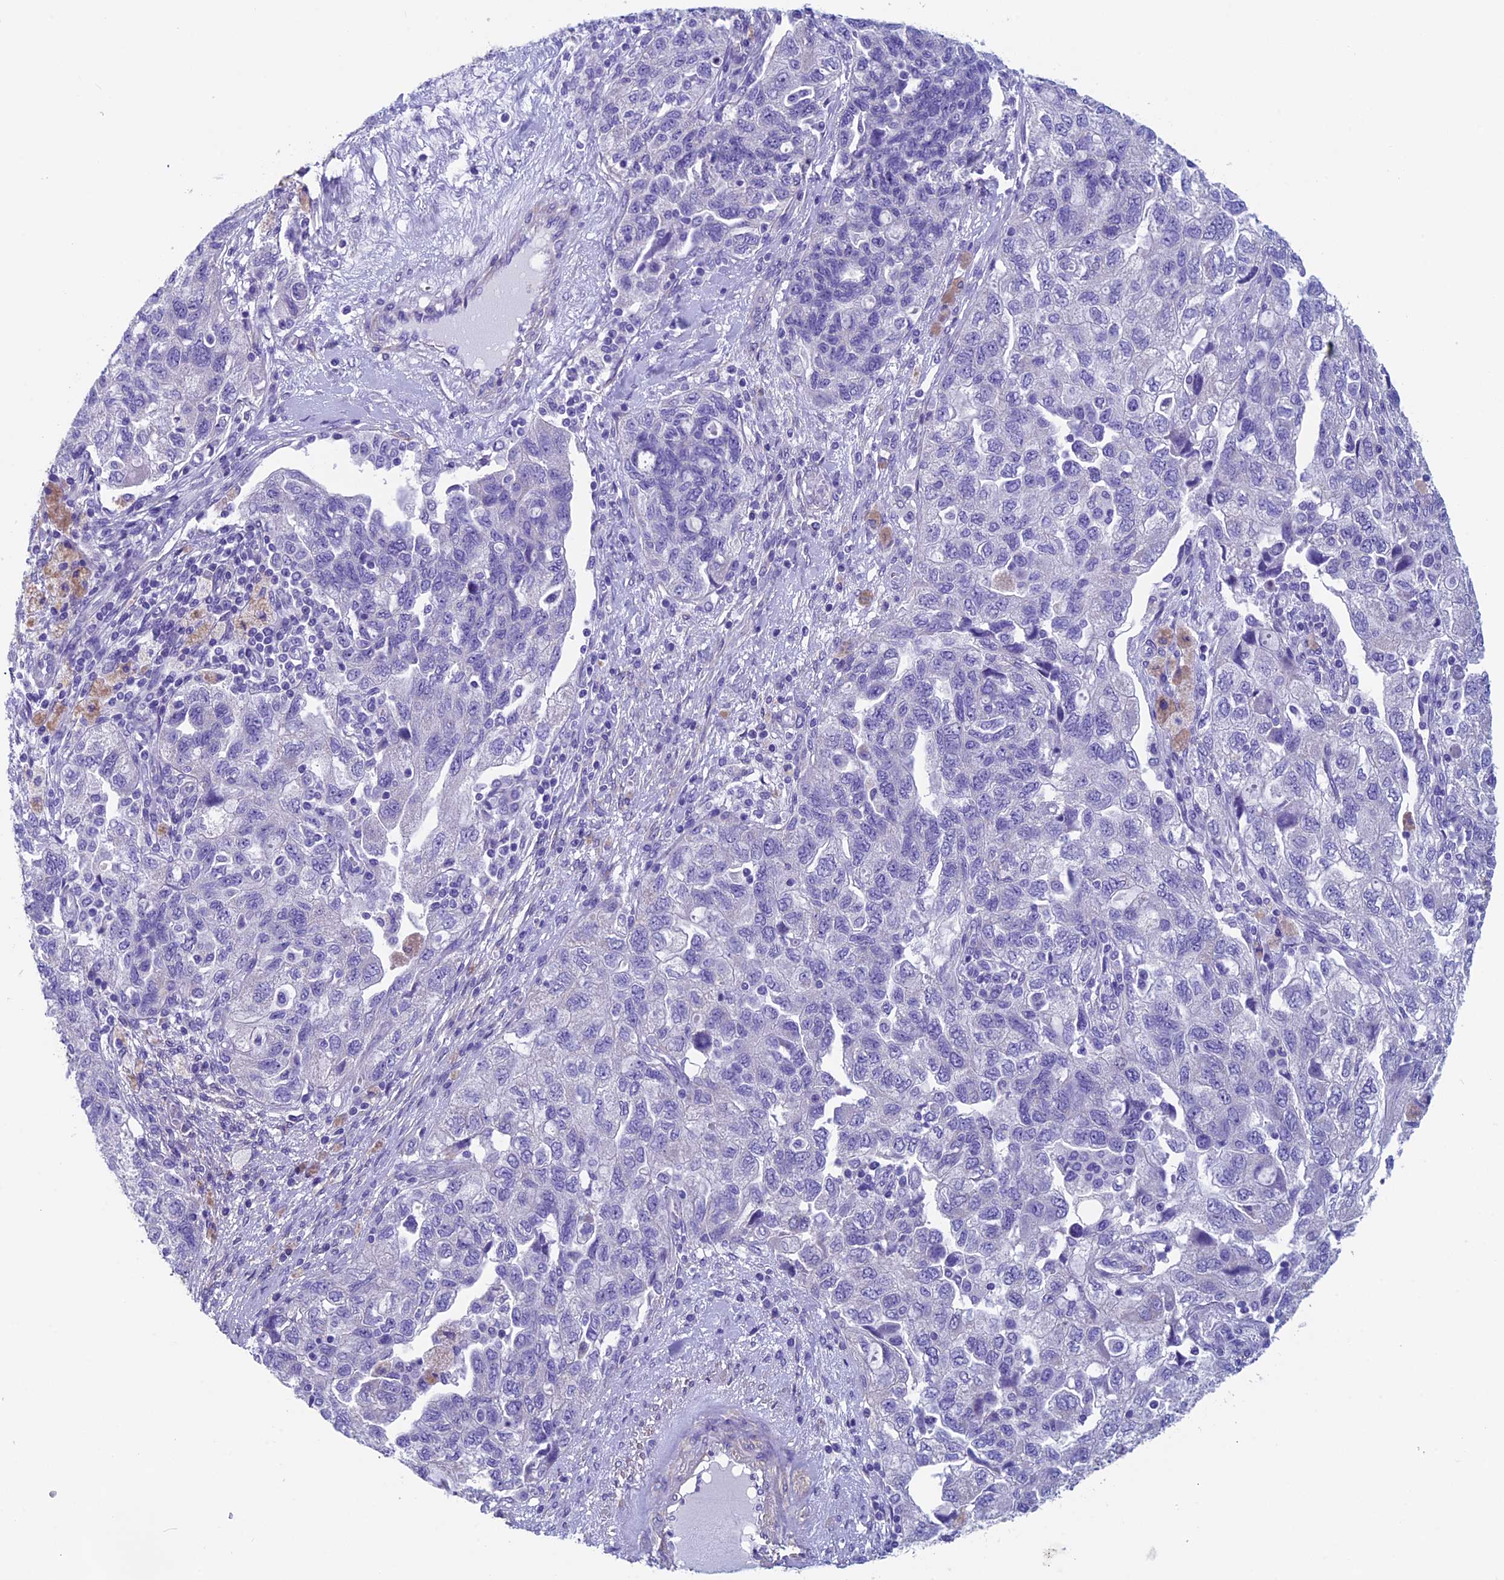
{"staining": {"intensity": "negative", "quantity": "none", "location": "none"}, "tissue": "ovarian cancer", "cell_type": "Tumor cells", "image_type": "cancer", "snomed": [{"axis": "morphology", "description": "Carcinoma, NOS"}, {"axis": "morphology", "description": "Cystadenocarcinoma, serous, NOS"}, {"axis": "topography", "description": "Ovary"}], "caption": "Protein analysis of carcinoma (ovarian) shows no significant expression in tumor cells.", "gene": "ADH7", "patient": {"sex": "female", "age": 69}}